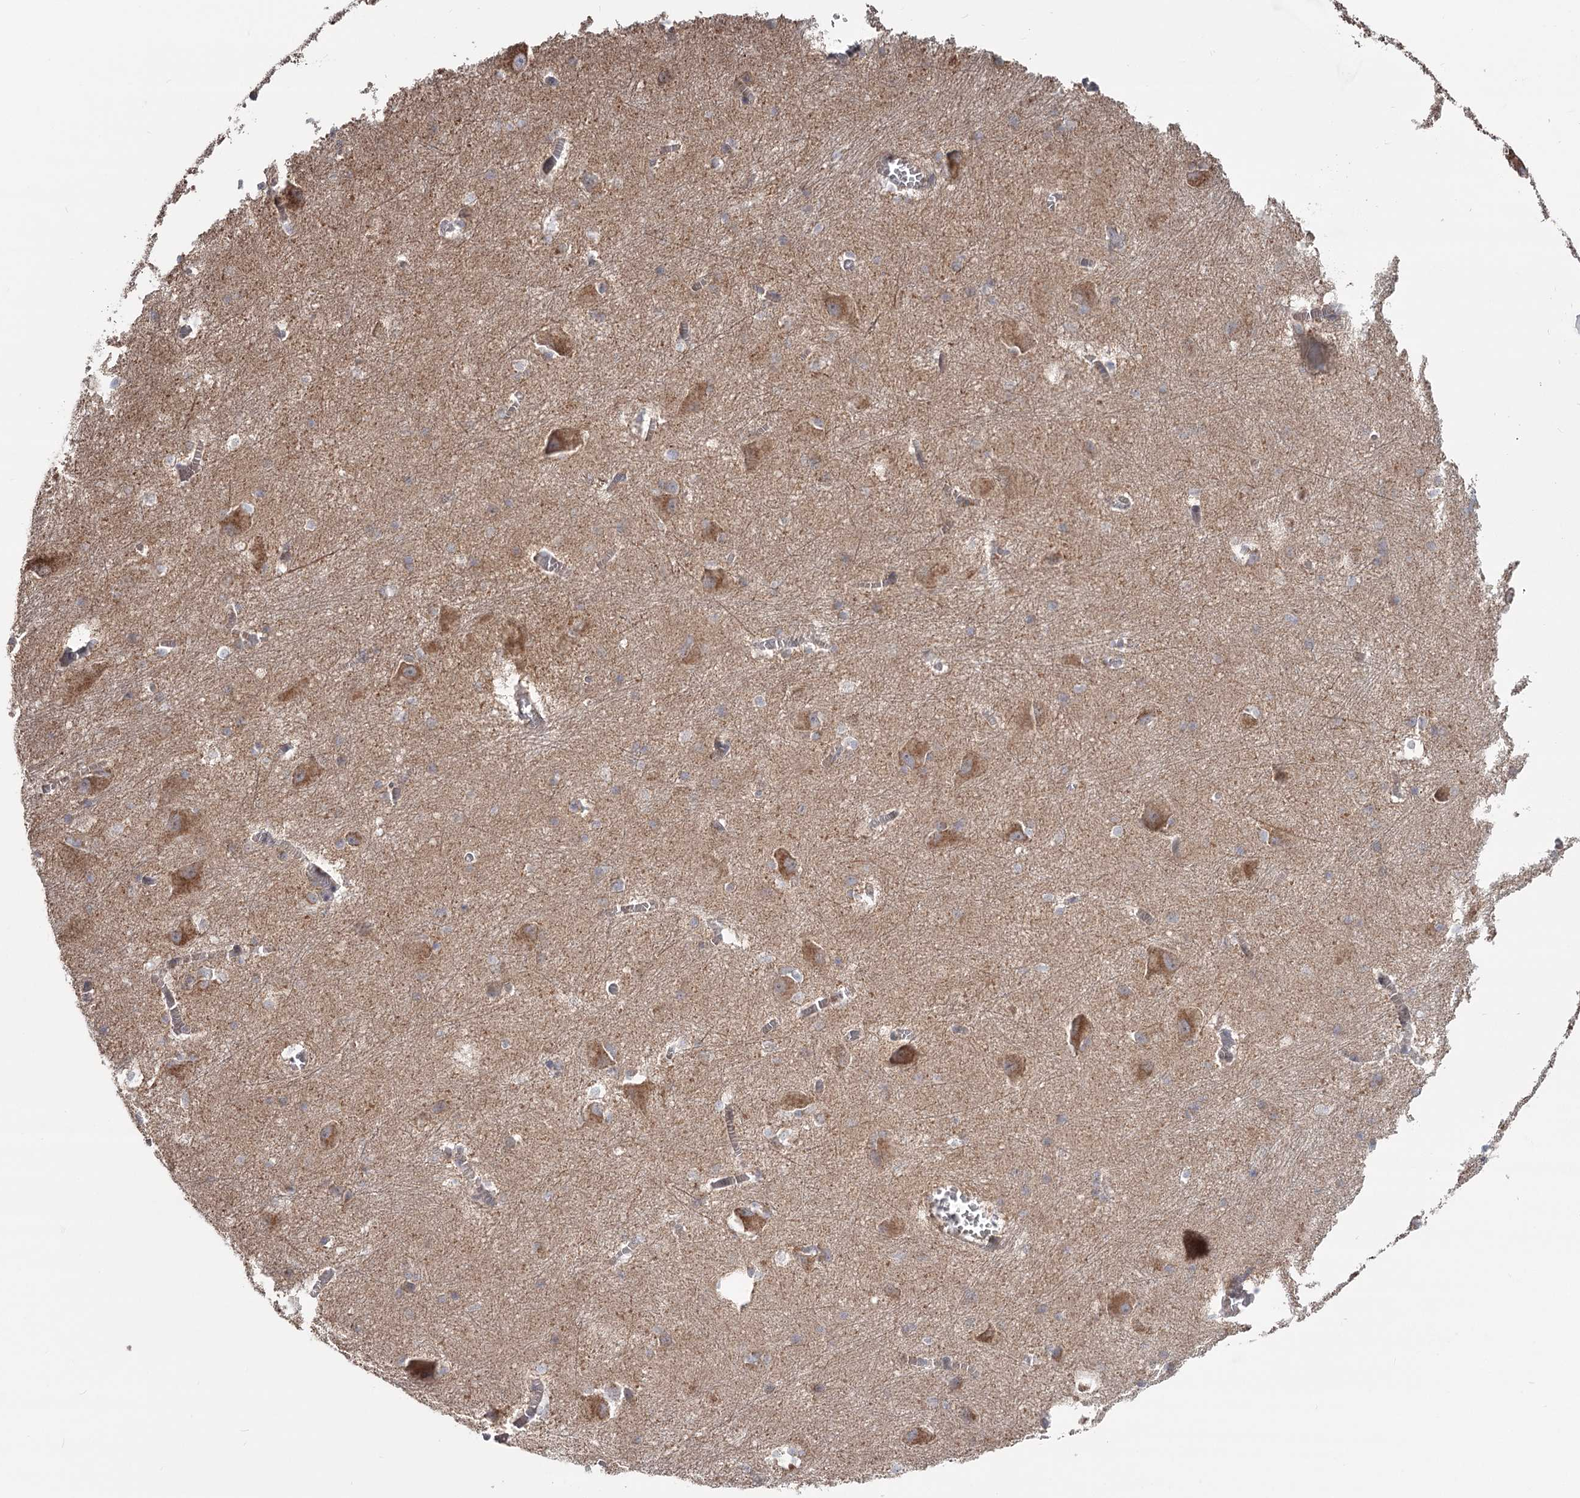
{"staining": {"intensity": "moderate", "quantity": "<25%", "location": "cytoplasmic/membranous"}, "tissue": "caudate", "cell_type": "Glial cells", "image_type": "normal", "snomed": [{"axis": "morphology", "description": "Normal tissue, NOS"}, {"axis": "topography", "description": "Lateral ventricle wall"}], "caption": "A micrograph of human caudate stained for a protein displays moderate cytoplasmic/membranous brown staining in glial cells.", "gene": "CDC123", "patient": {"sex": "male", "age": 37}}